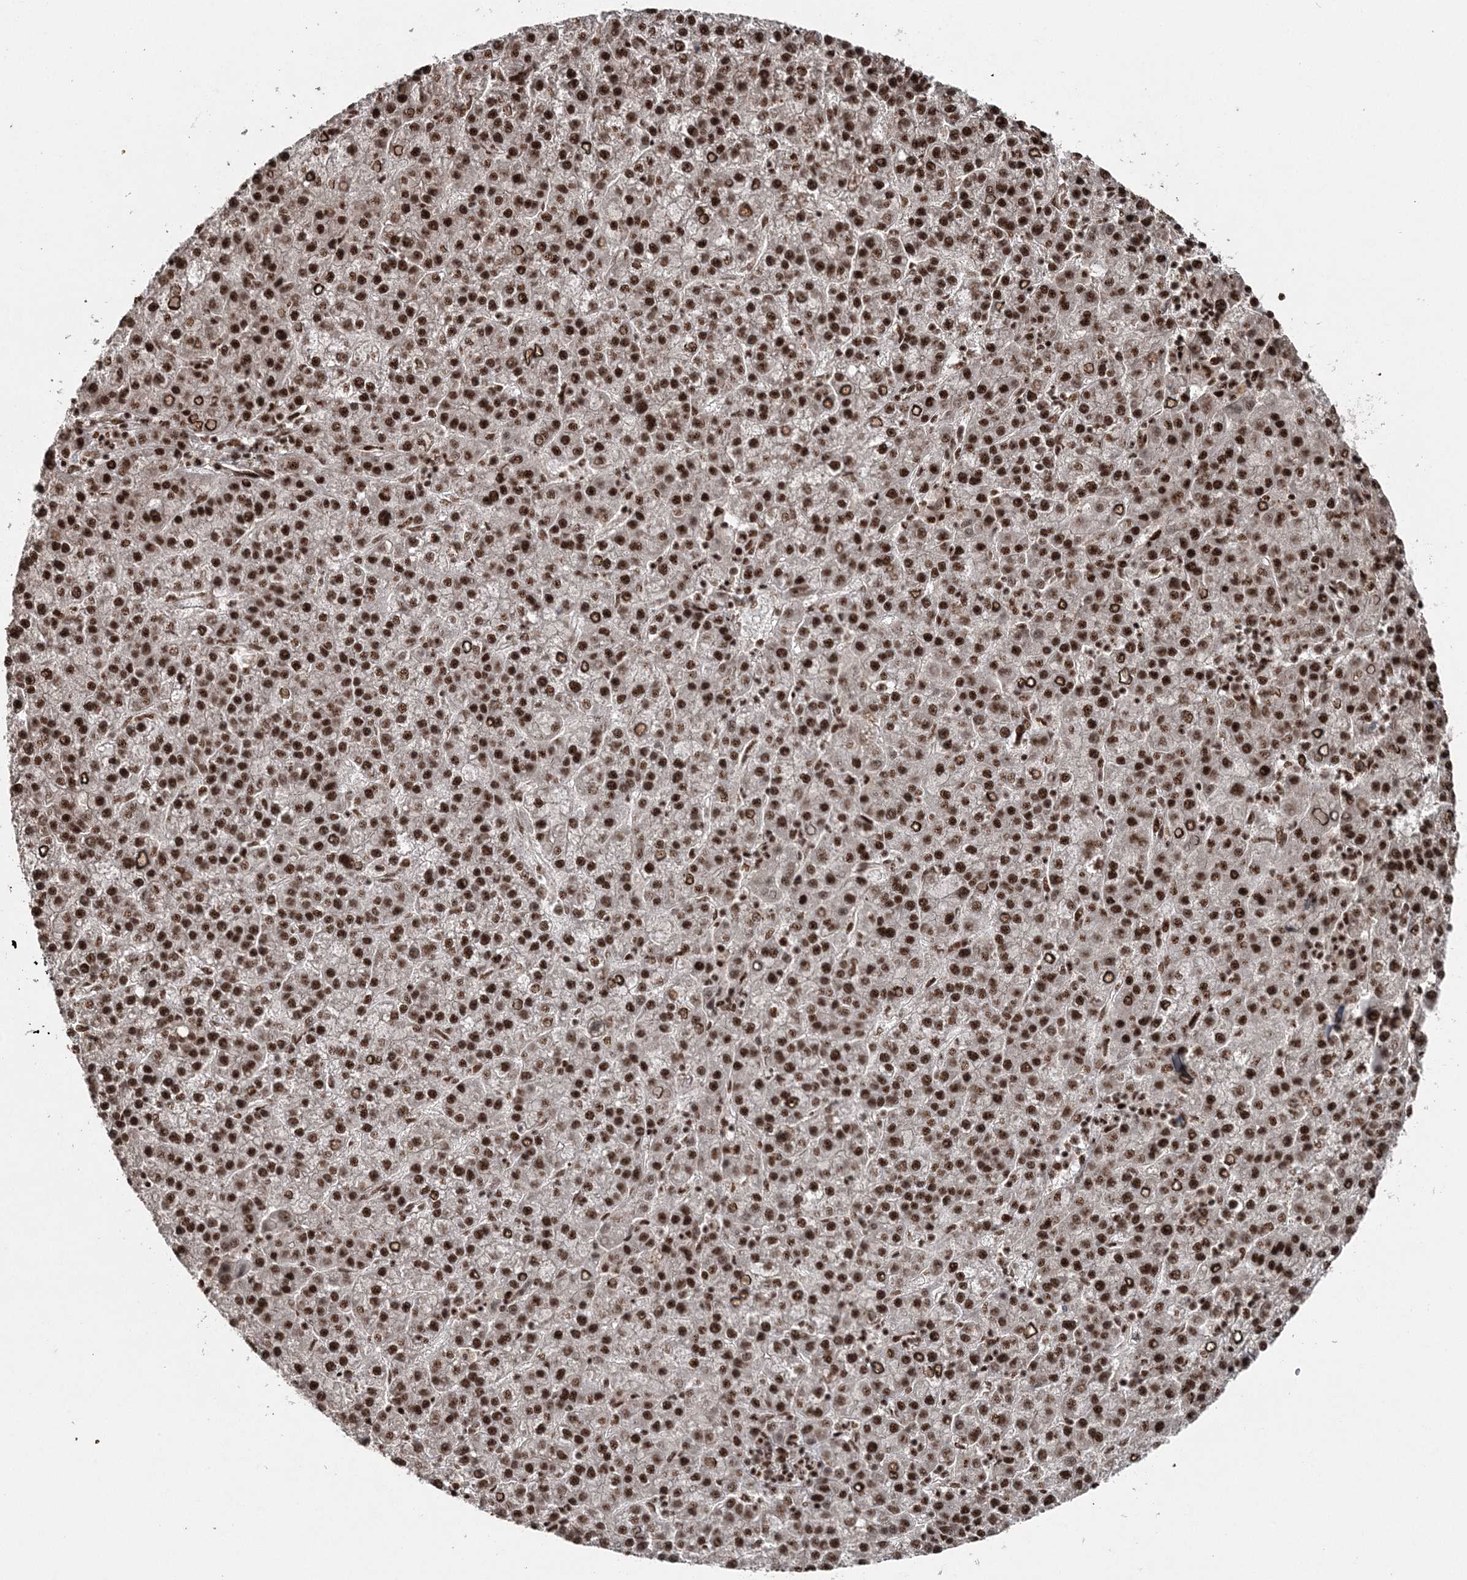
{"staining": {"intensity": "strong", "quantity": ">75%", "location": "nuclear"}, "tissue": "liver cancer", "cell_type": "Tumor cells", "image_type": "cancer", "snomed": [{"axis": "morphology", "description": "Carcinoma, Hepatocellular, NOS"}, {"axis": "topography", "description": "Liver"}], "caption": "Liver cancer was stained to show a protein in brown. There is high levels of strong nuclear positivity in about >75% of tumor cells. (DAB = brown stain, brightfield microscopy at high magnification).", "gene": "EXOSC8", "patient": {"sex": "female", "age": 58}}